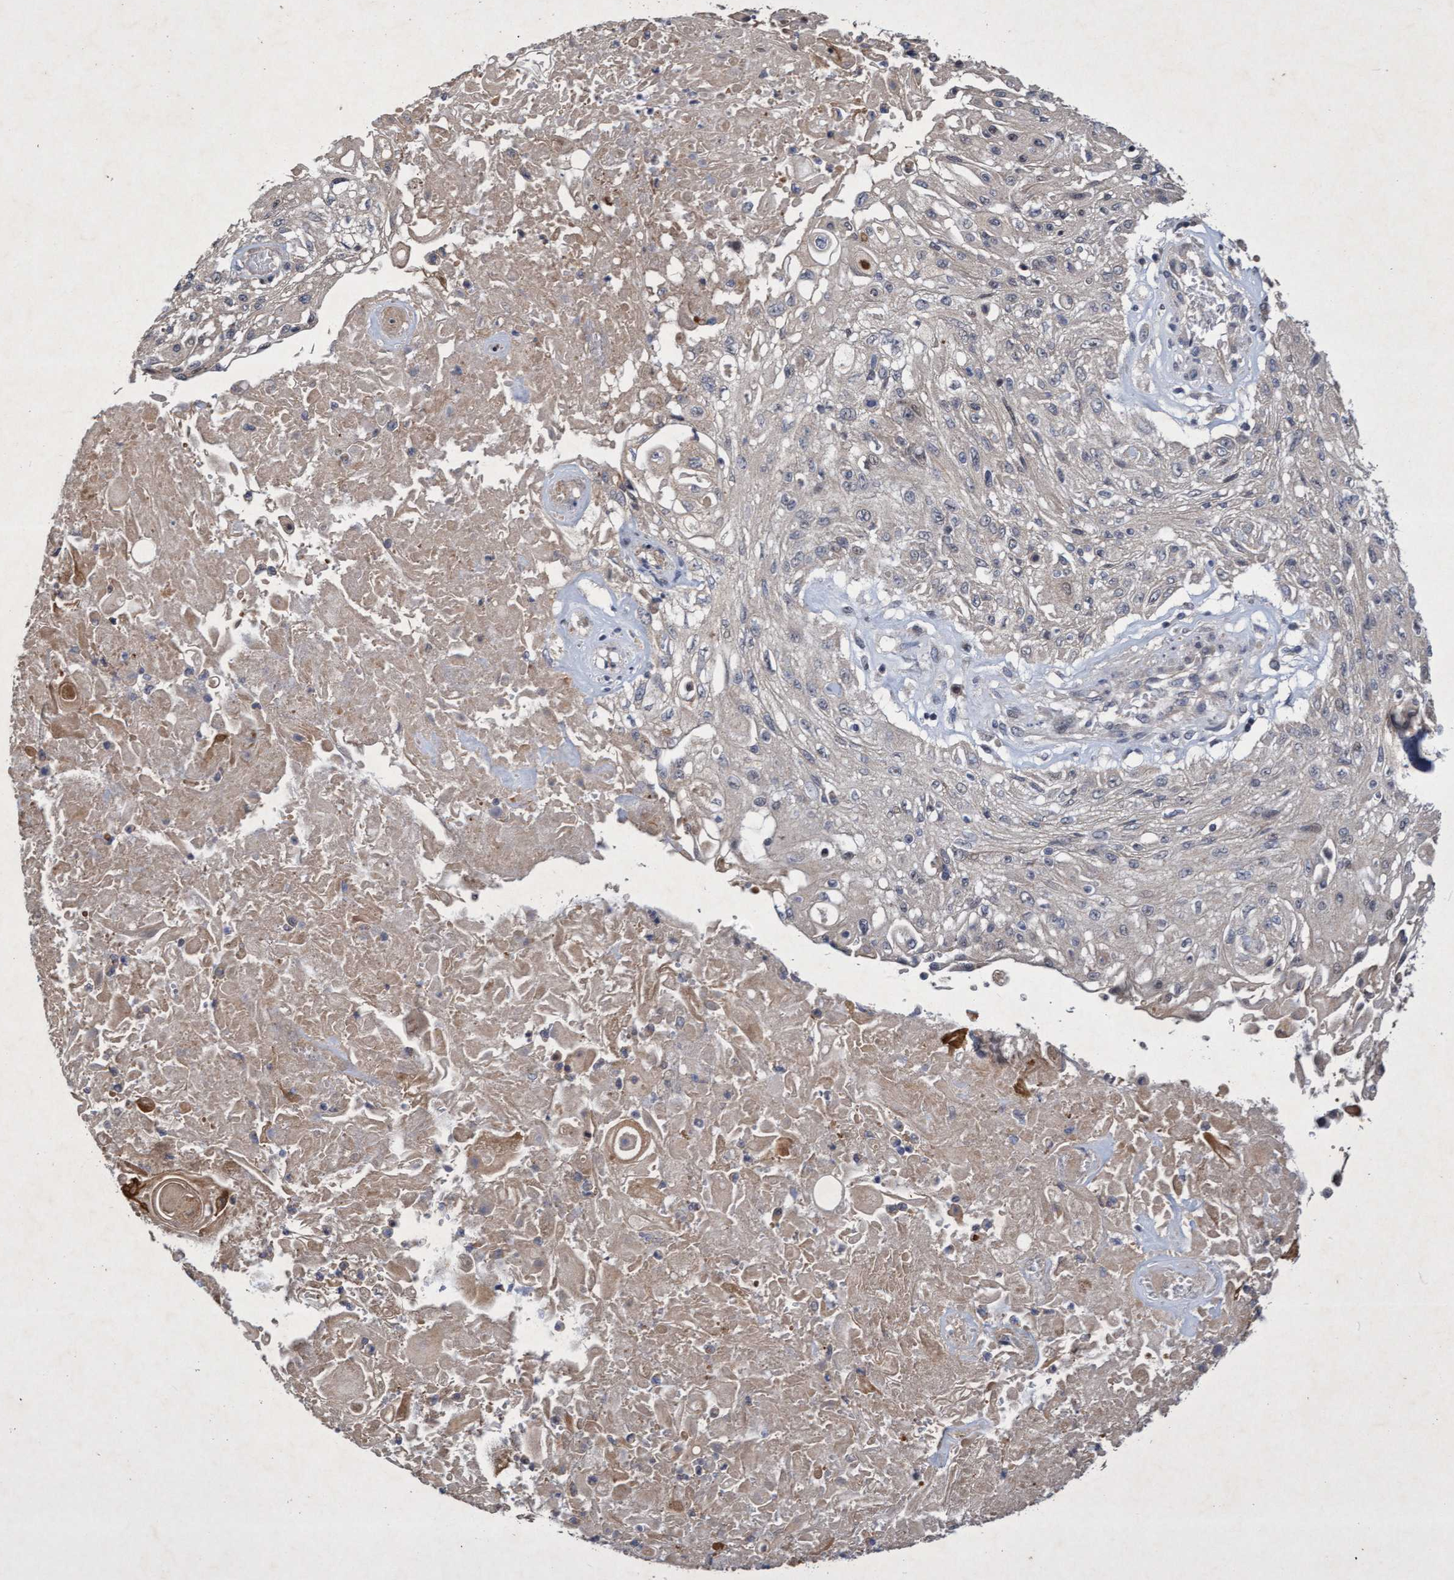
{"staining": {"intensity": "negative", "quantity": "none", "location": "none"}, "tissue": "skin cancer", "cell_type": "Tumor cells", "image_type": "cancer", "snomed": [{"axis": "morphology", "description": "Squamous cell carcinoma, NOS"}, {"axis": "topography", "description": "Skin"}], "caption": "This is an immunohistochemistry histopathology image of skin squamous cell carcinoma. There is no positivity in tumor cells.", "gene": "ZNF677", "patient": {"sex": "male", "age": 75}}